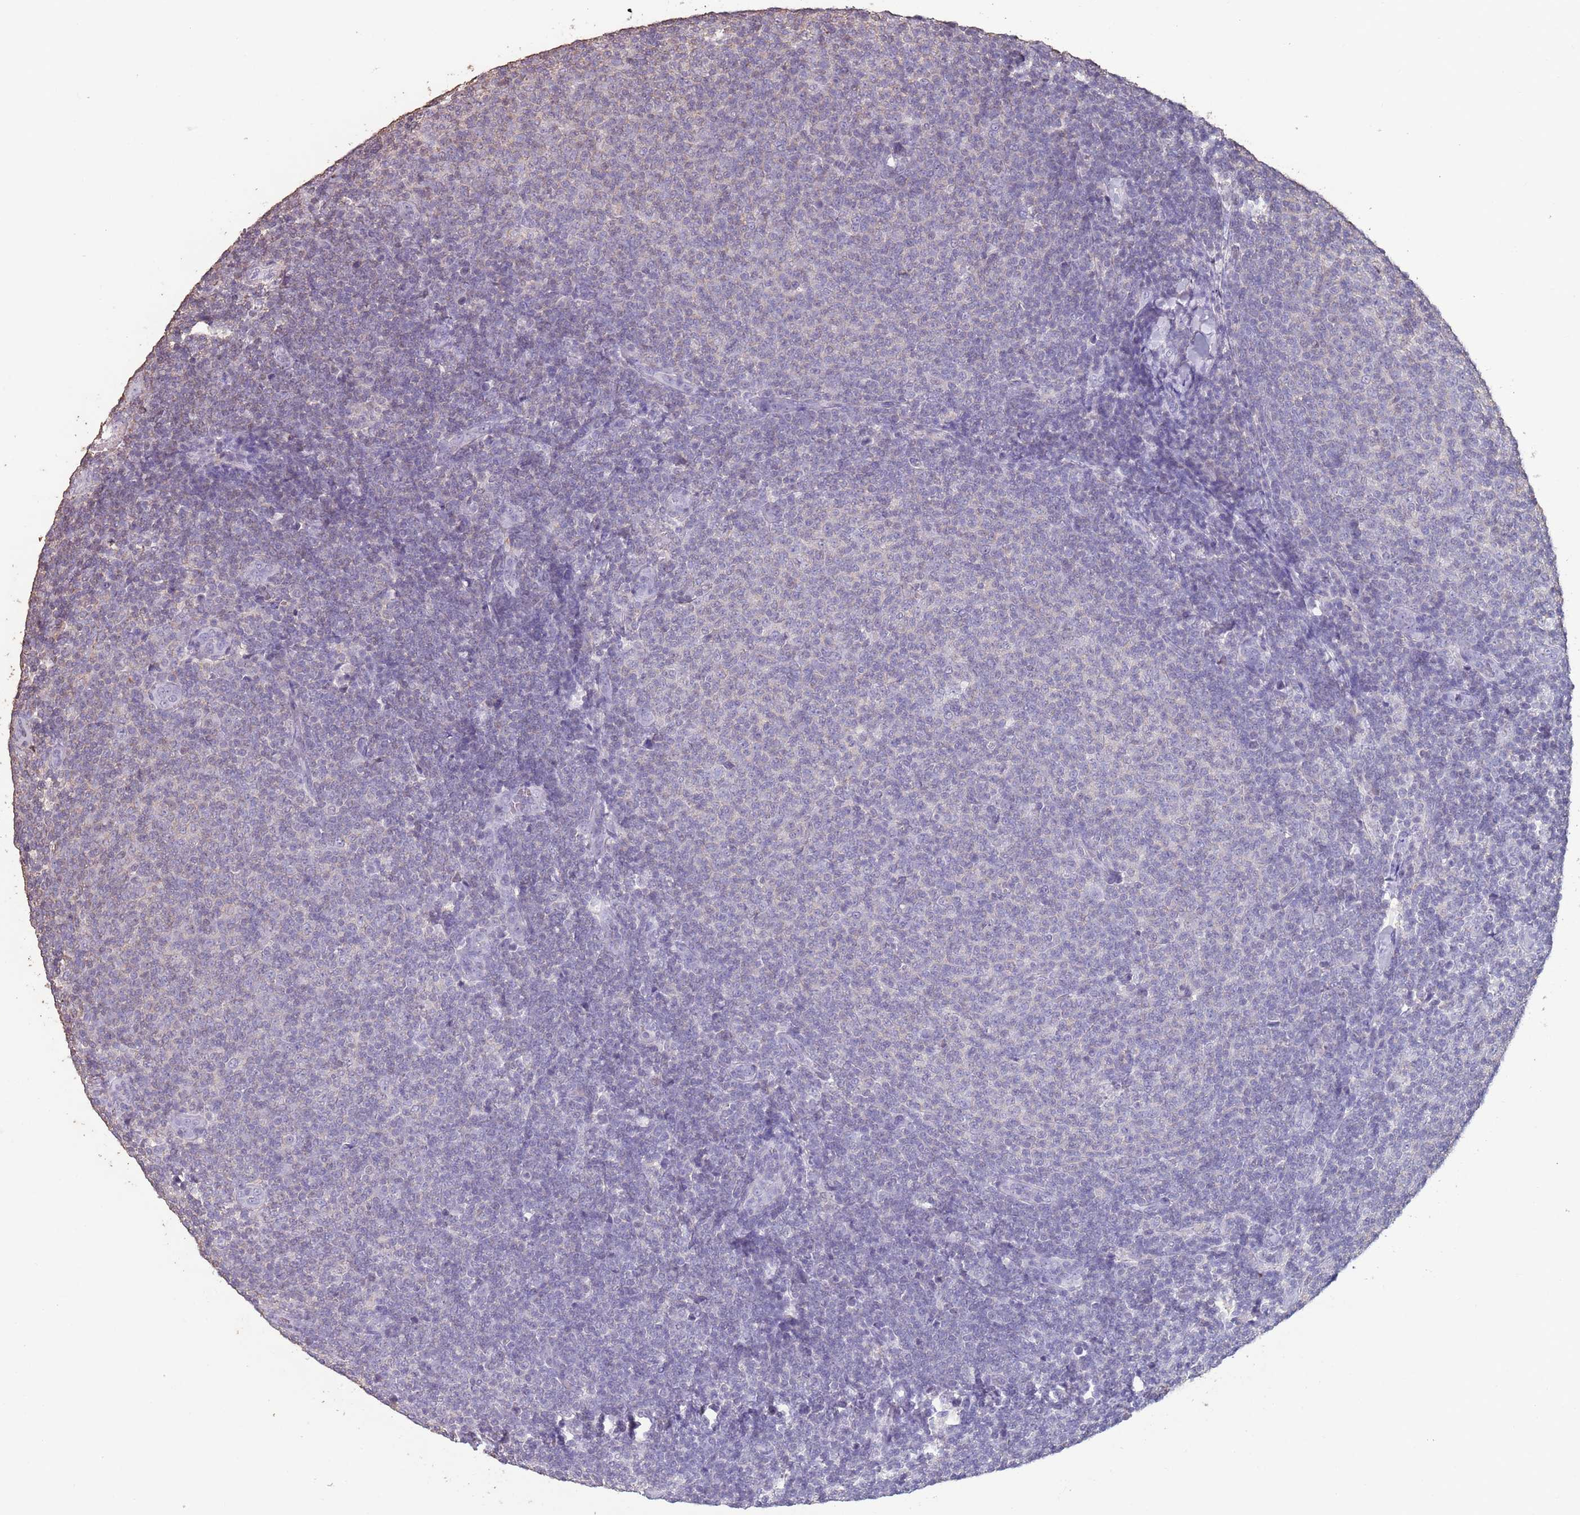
{"staining": {"intensity": "negative", "quantity": "none", "location": "none"}, "tissue": "lymphoma", "cell_type": "Tumor cells", "image_type": "cancer", "snomed": [{"axis": "morphology", "description": "Malignant lymphoma, non-Hodgkin's type, Low grade"}, {"axis": "topography", "description": "Lymph node"}], "caption": "The immunohistochemistry (IHC) photomicrograph has no significant expression in tumor cells of malignant lymphoma, non-Hodgkin's type (low-grade) tissue.", "gene": "SUN5", "patient": {"sex": "male", "age": 66}}